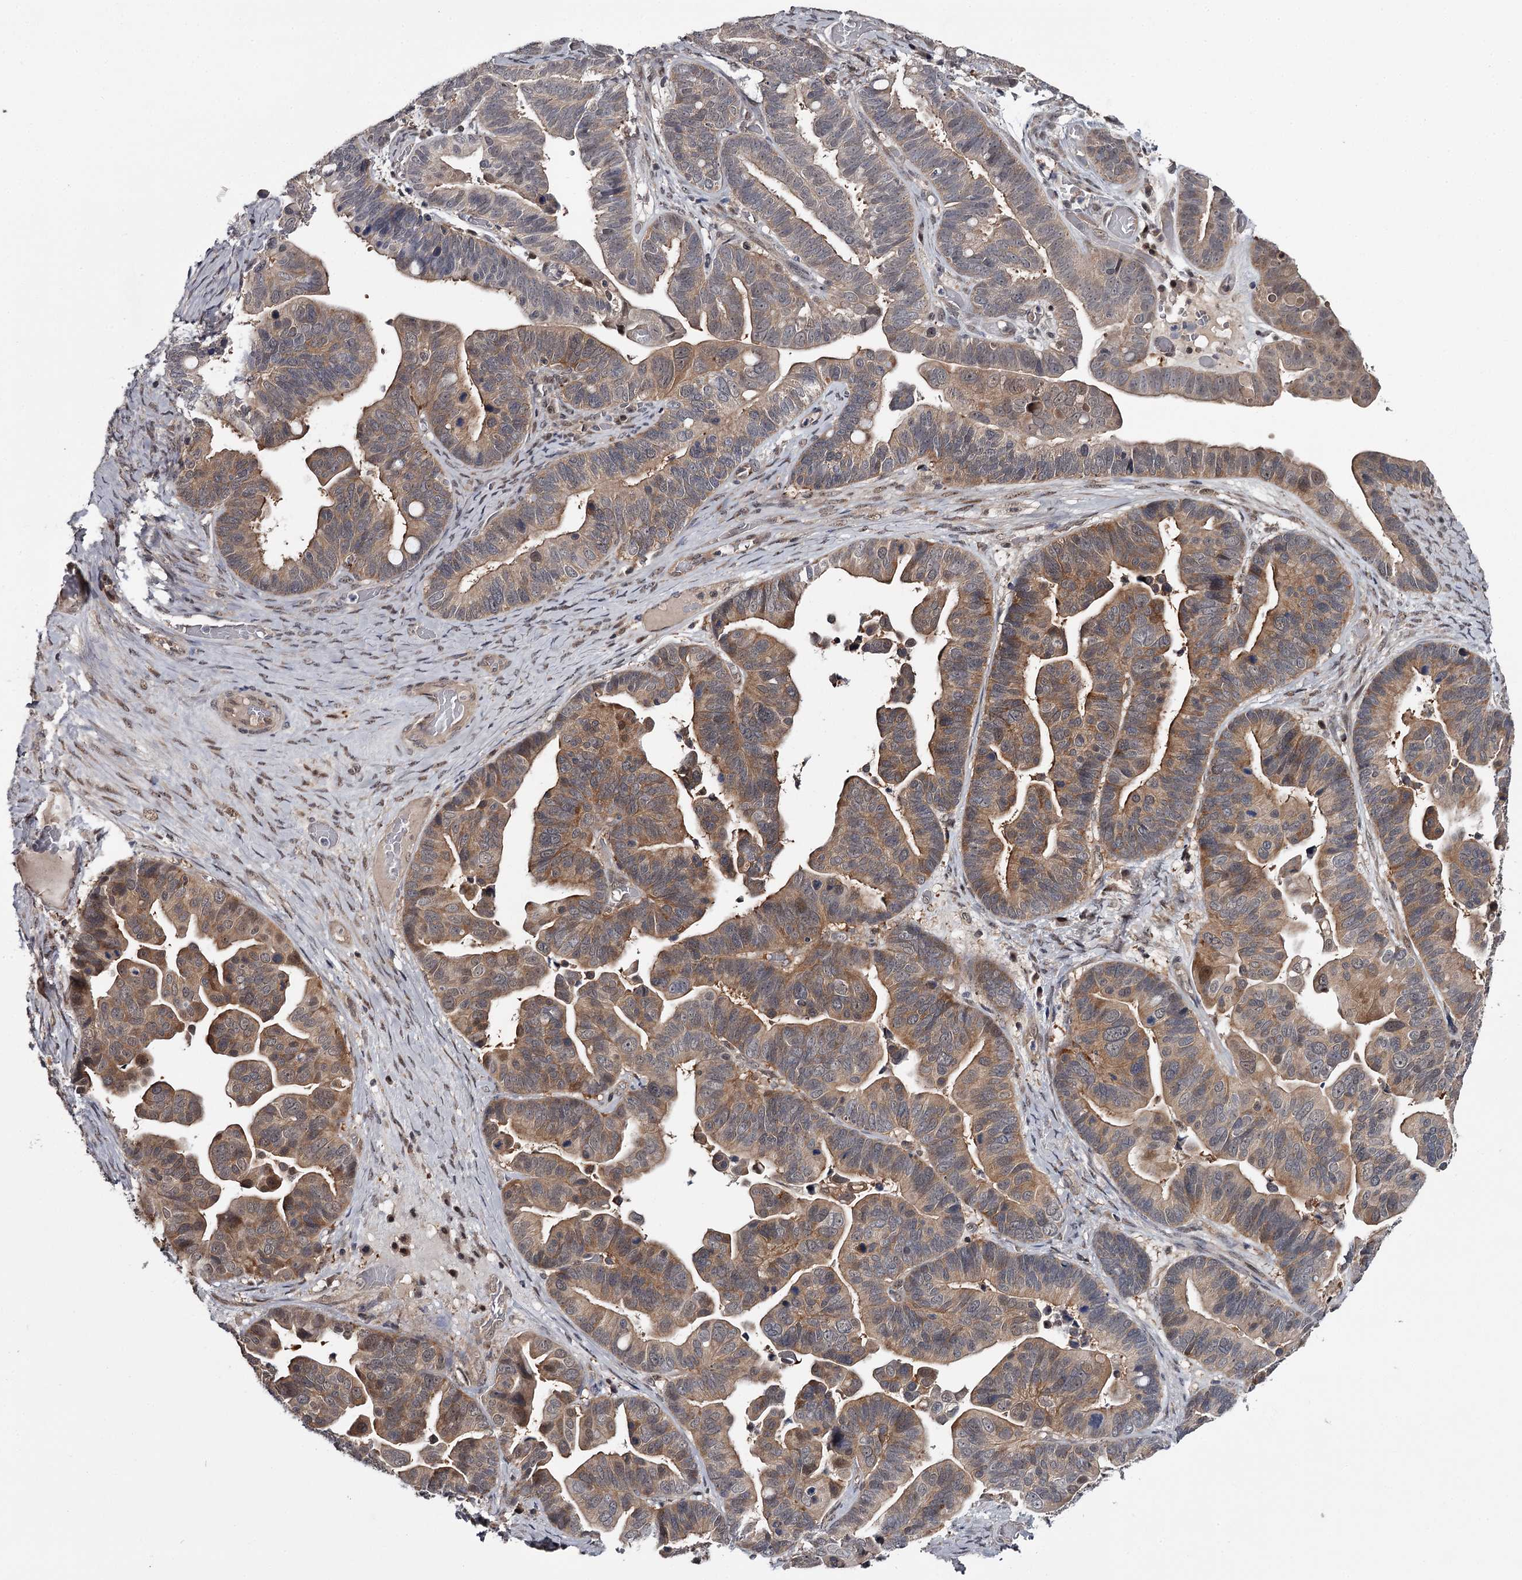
{"staining": {"intensity": "moderate", "quantity": ">75%", "location": "cytoplasmic/membranous,nuclear"}, "tissue": "ovarian cancer", "cell_type": "Tumor cells", "image_type": "cancer", "snomed": [{"axis": "morphology", "description": "Cystadenocarcinoma, serous, NOS"}, {"axis": "topography", "description": "Ovary"}], "caption": "Immunohistochemistry (IHC) image of human ovarian cancer stained for a protein (brown), which displays medium levels of moderate cytoplasmic/membranous and nuclear staining in about >75% of tumor cells.", "gene": "GTSF1", "patient": {"sex": "female", "age": 56}}